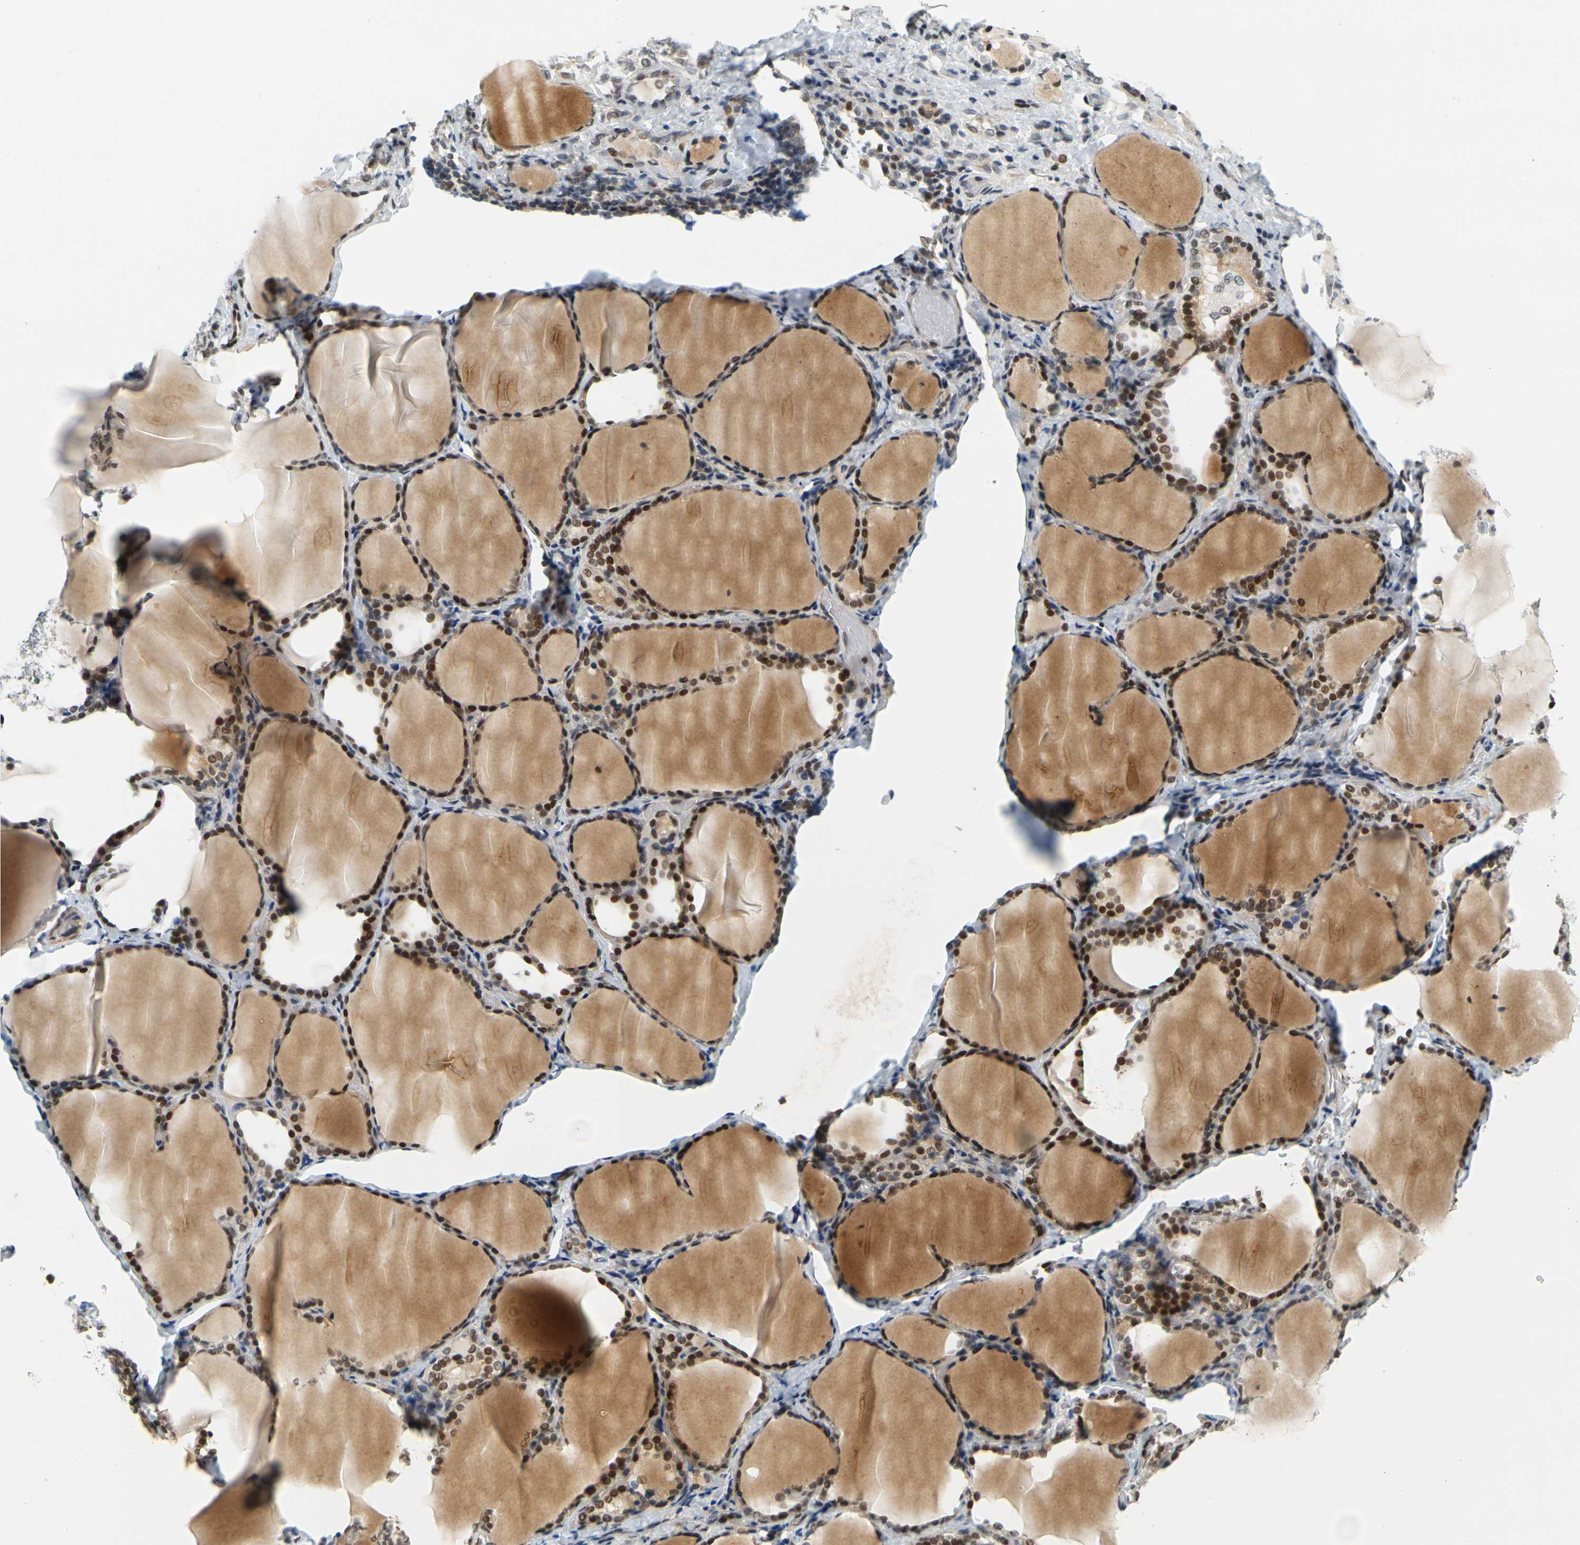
{"staining": {"intensity": "strong", "quantity": ">75%", "location": "cytoplasmic/membranous,nuclear"}, "tissue": "thyroid gland", "cell_type": "Glandular cells", "image_type": "normal", "snomed": [{"axis": "morphology", "description": "Normal tissue, NOS"}, {"axis": "morphology", "description": "Papillary adenocarcinoma, NOS"}, {"axis": "topography", "description": "Thyroid gland"}], "caption": "Immunohistochemical staining of benign human thyroid gland displays high levels of strong cytoplasmic/membranous,nuclear positivity in approximately >75% of glandular cells. Immunohistochemistry (ihc) stains the protein of interest in brown and the nuclei are stained blue.", "gene": "POGZ", "patient": {"sex": "female", "age": 30}}